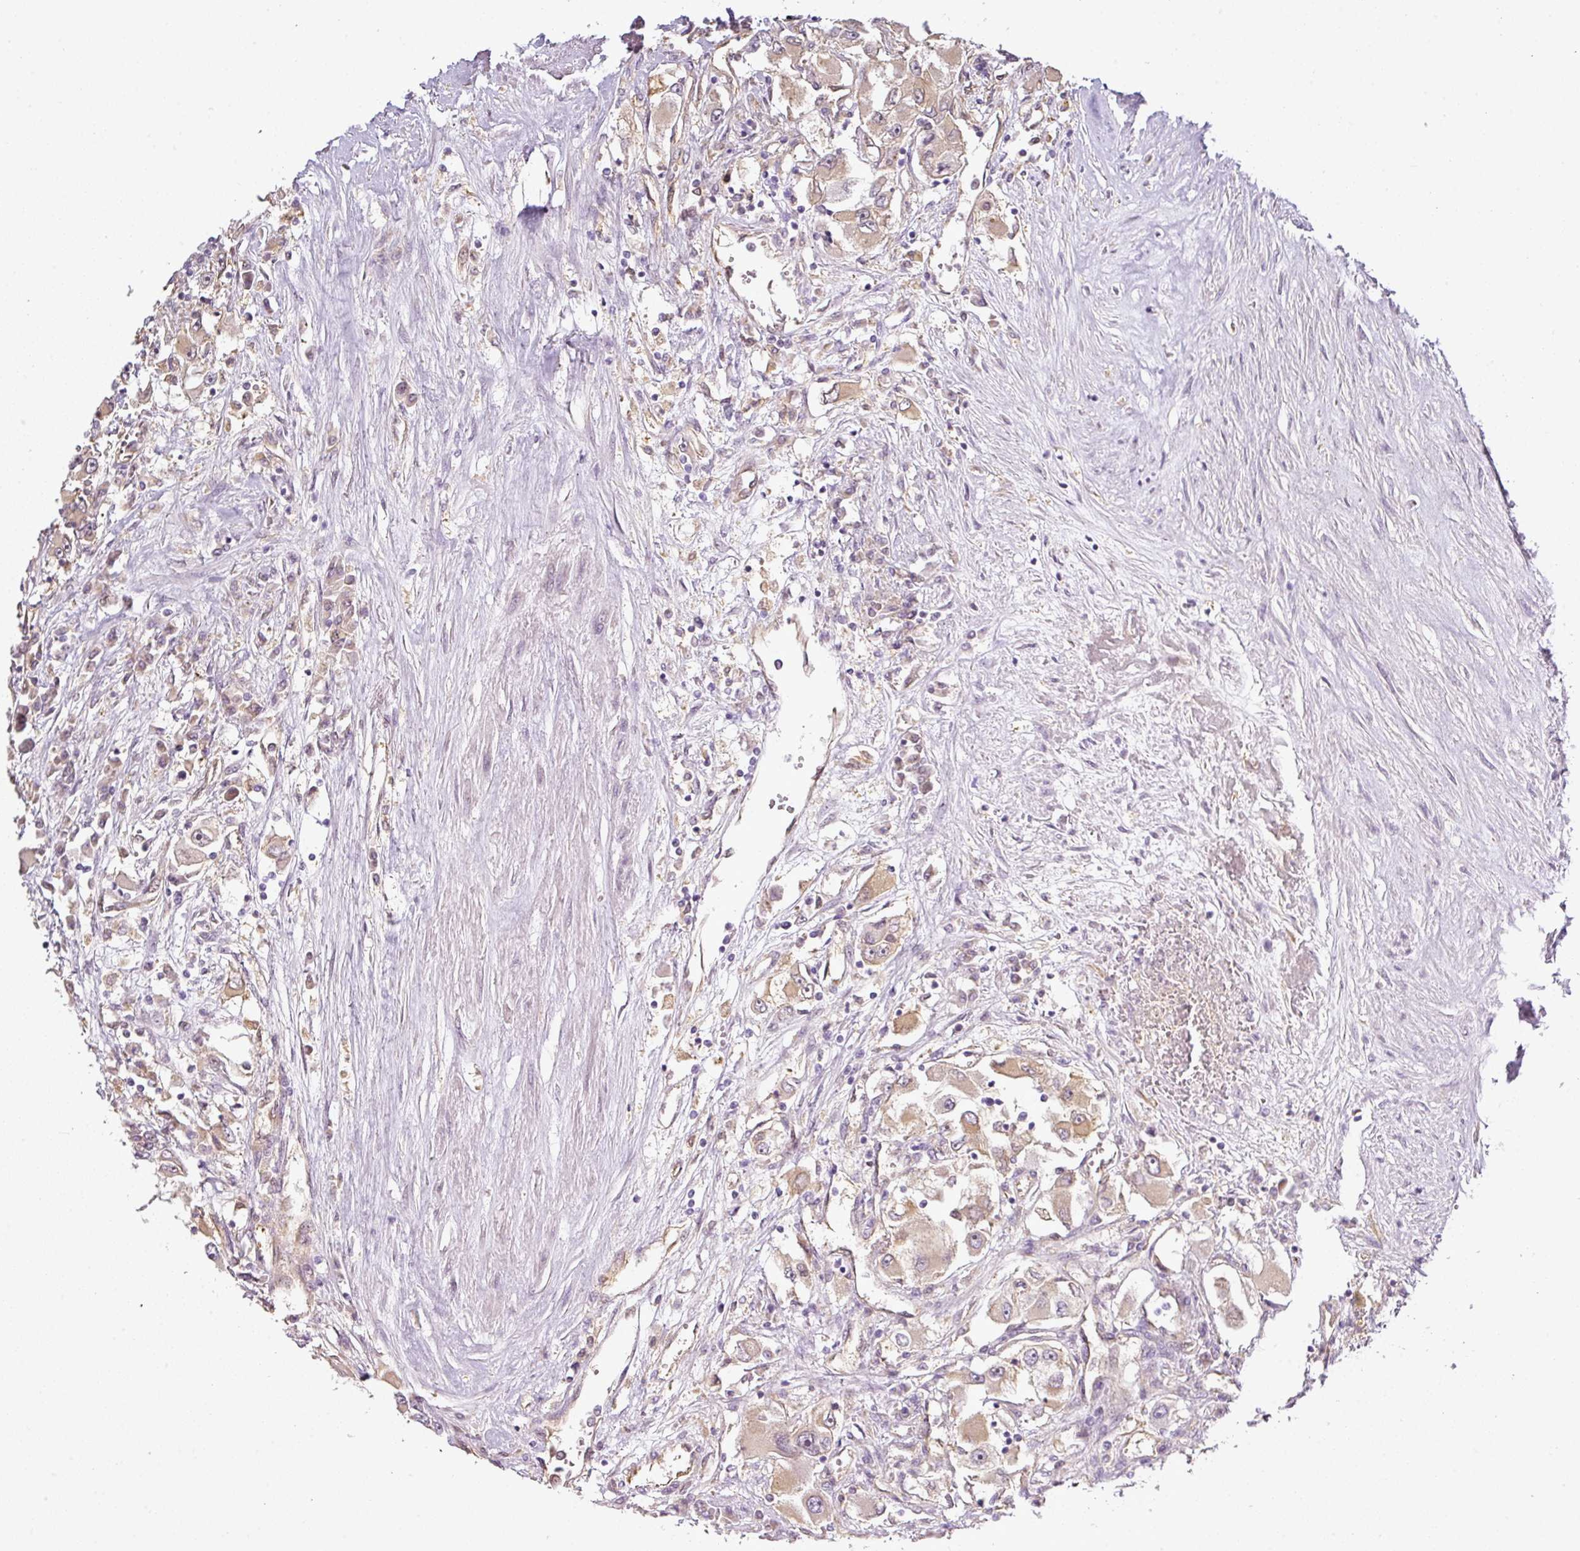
{"staining": {"intensity": "weak", "quantity": "<25%", "location": "cytoplasmic/membranous"}, "tissue": "renal cancer", "cell_type": "Tumor cells", "image_type": "cancer", "snomed": [{"axis": "morphology", "description": "Adenocarcinoma, NOS"}, {"axis": "topography", "description": "Kidney"}], "caption": "This is an immunohistochemistry photomicrograph of human renal adenocarcinoma. There is no positivity in tumor cells.", "gene": "ANKRD18A", "patient": {"sex": "female", "age": 52}}